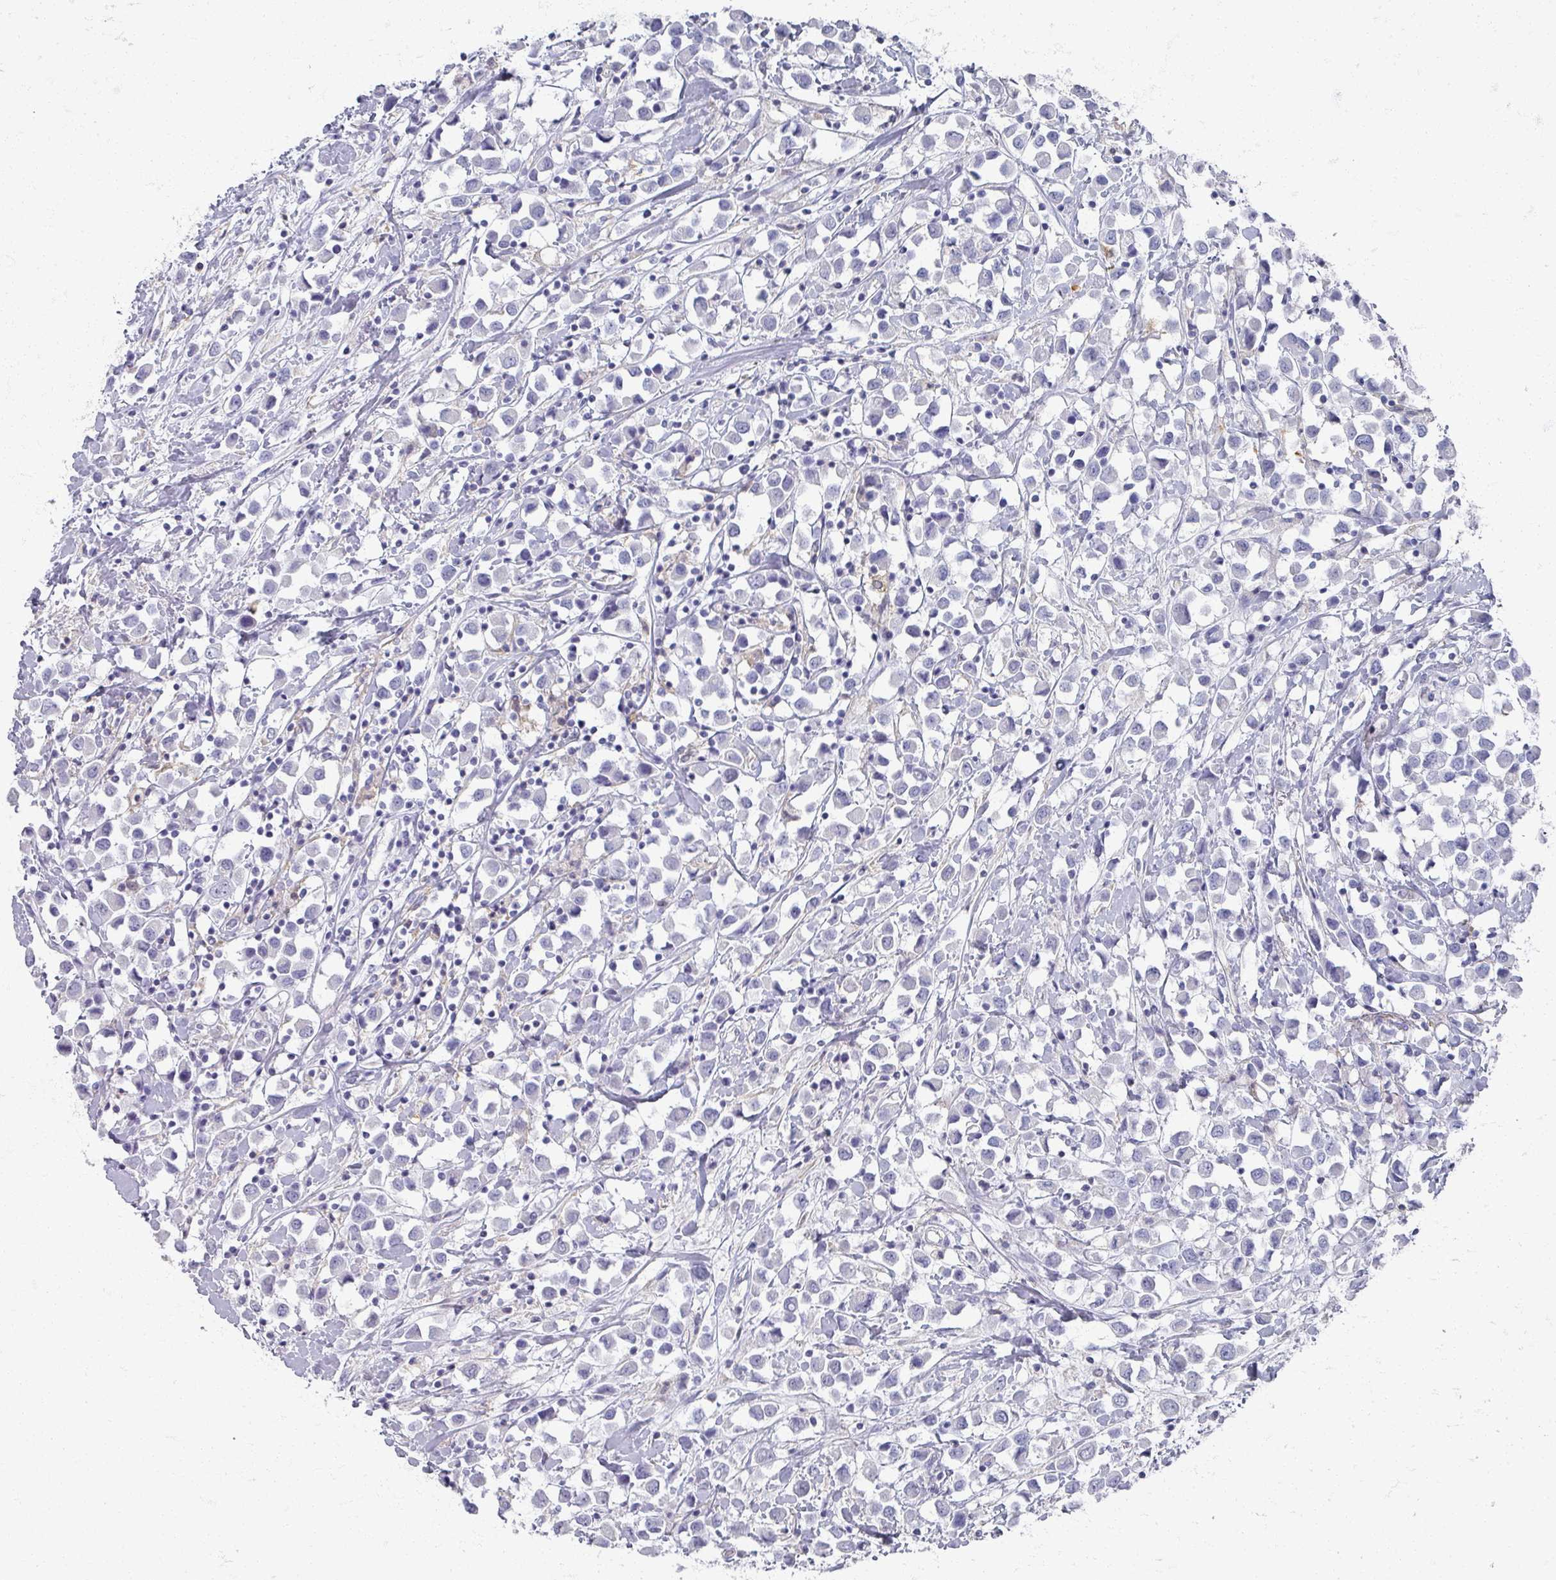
{"staining": {"intensity": "negative", "quantity": "none", "location": "none"}, "tissue": "breast cancer", "cell_type": "Tumor cells", "image_type": "cancer", "snomed": [{"axis": "morphology", "description": "Duct carcinoma"}, {"axis": "topography", "description": "Breast"}], "caption": "The photomicrograph exhibits no significant positivity in tumor cells of breast cancer.", "gene": "OMG", "patient": {"sex": "female", "age": 61}}